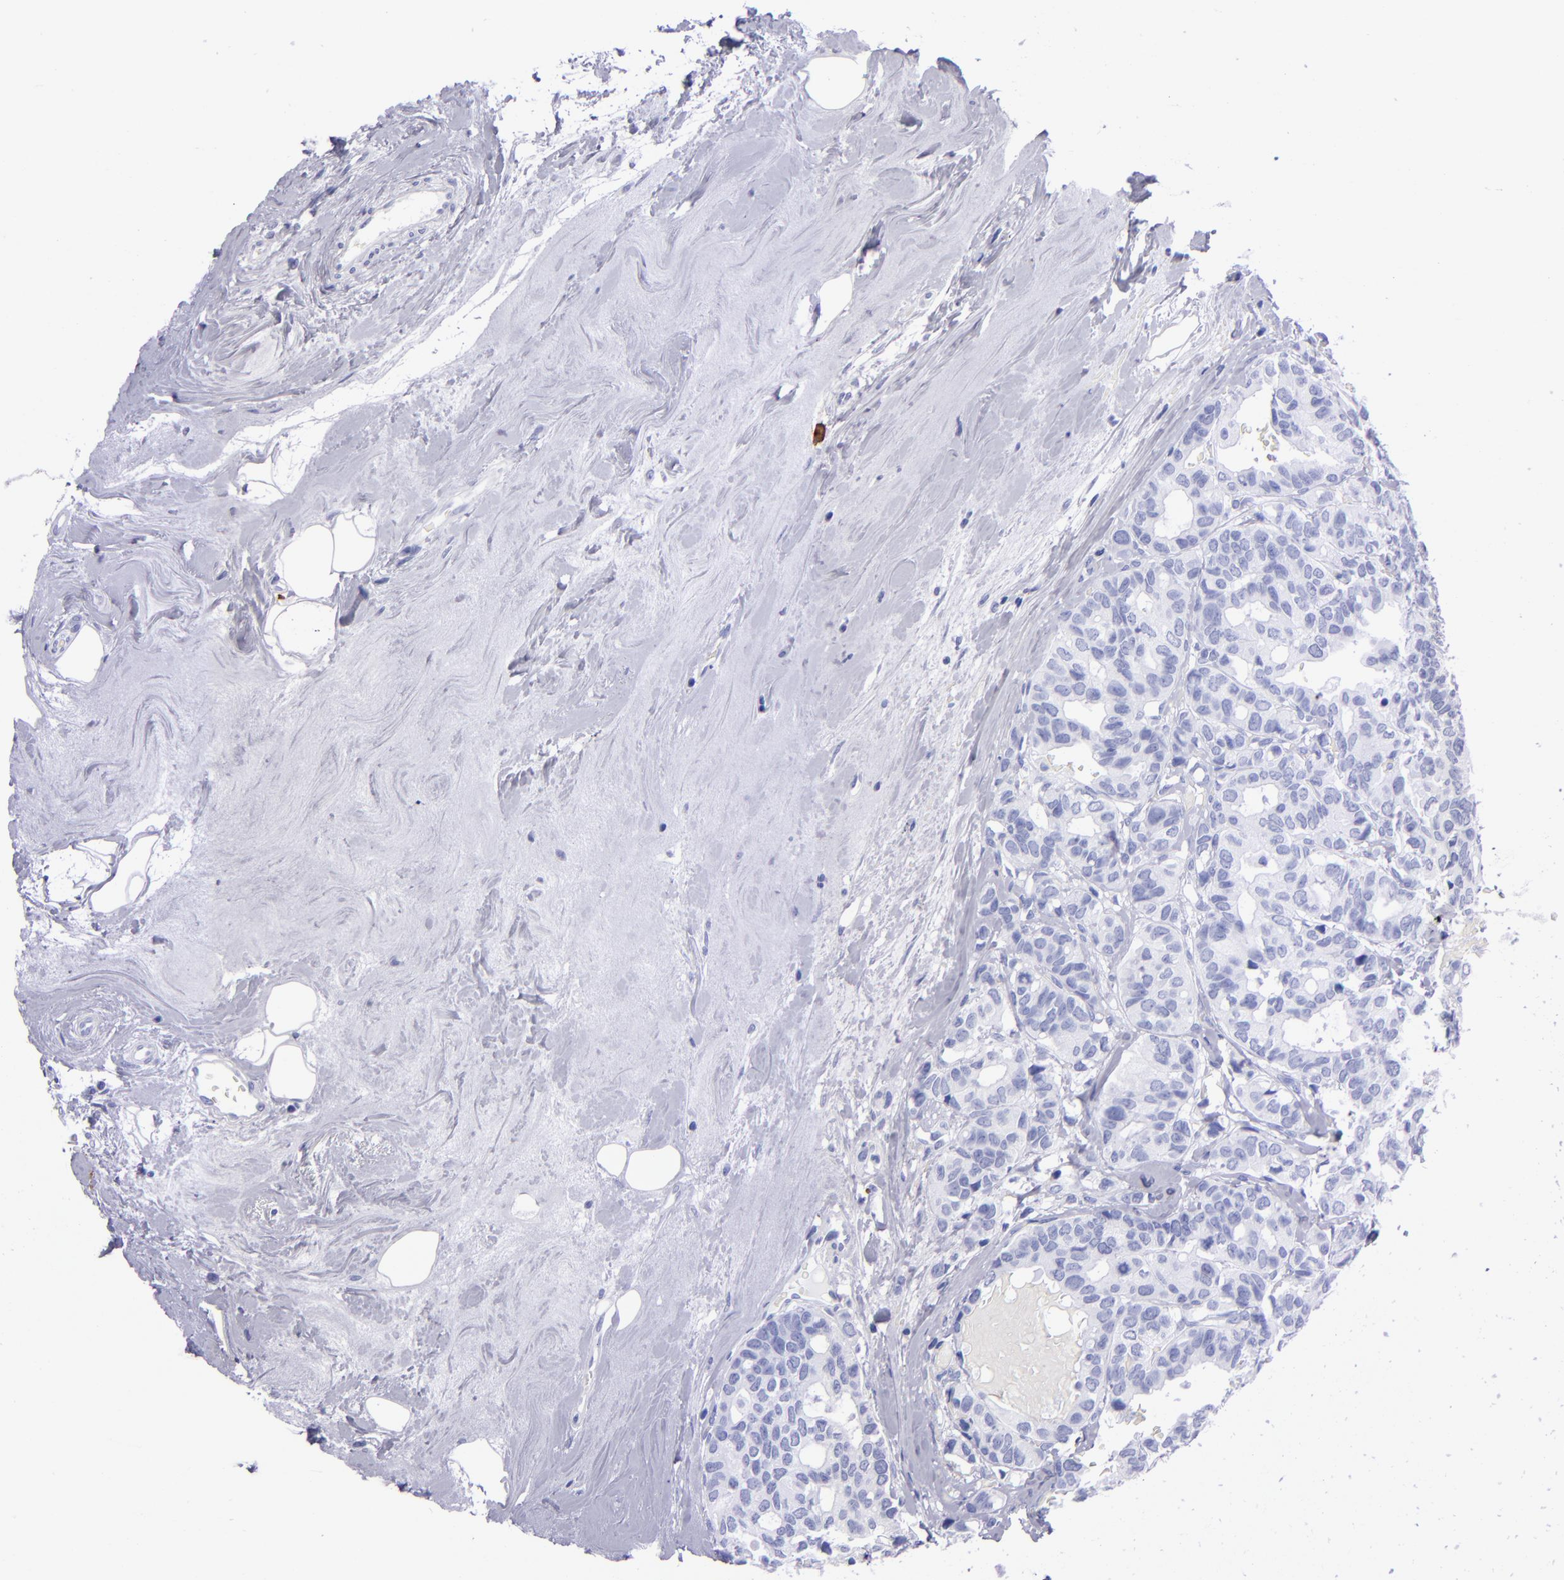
{"staining": {"intensity": "negative", "quantity": "none", "location": "none"}, "tissue": "breast cancer", "cell_type": "Tumor cells", "image_type": "cancer", "snomed": [{"axis": "morphology", "description": "Duct carcinoma"}, {"axis": "topography", "description": "Breast"}], "caption": "A histopathology image of human breast cancer (invasive ductal carcinoma) is negative for staining in tumor cells.", "gene": "CD38", "patient": {"sex": "female", "age": 69}}